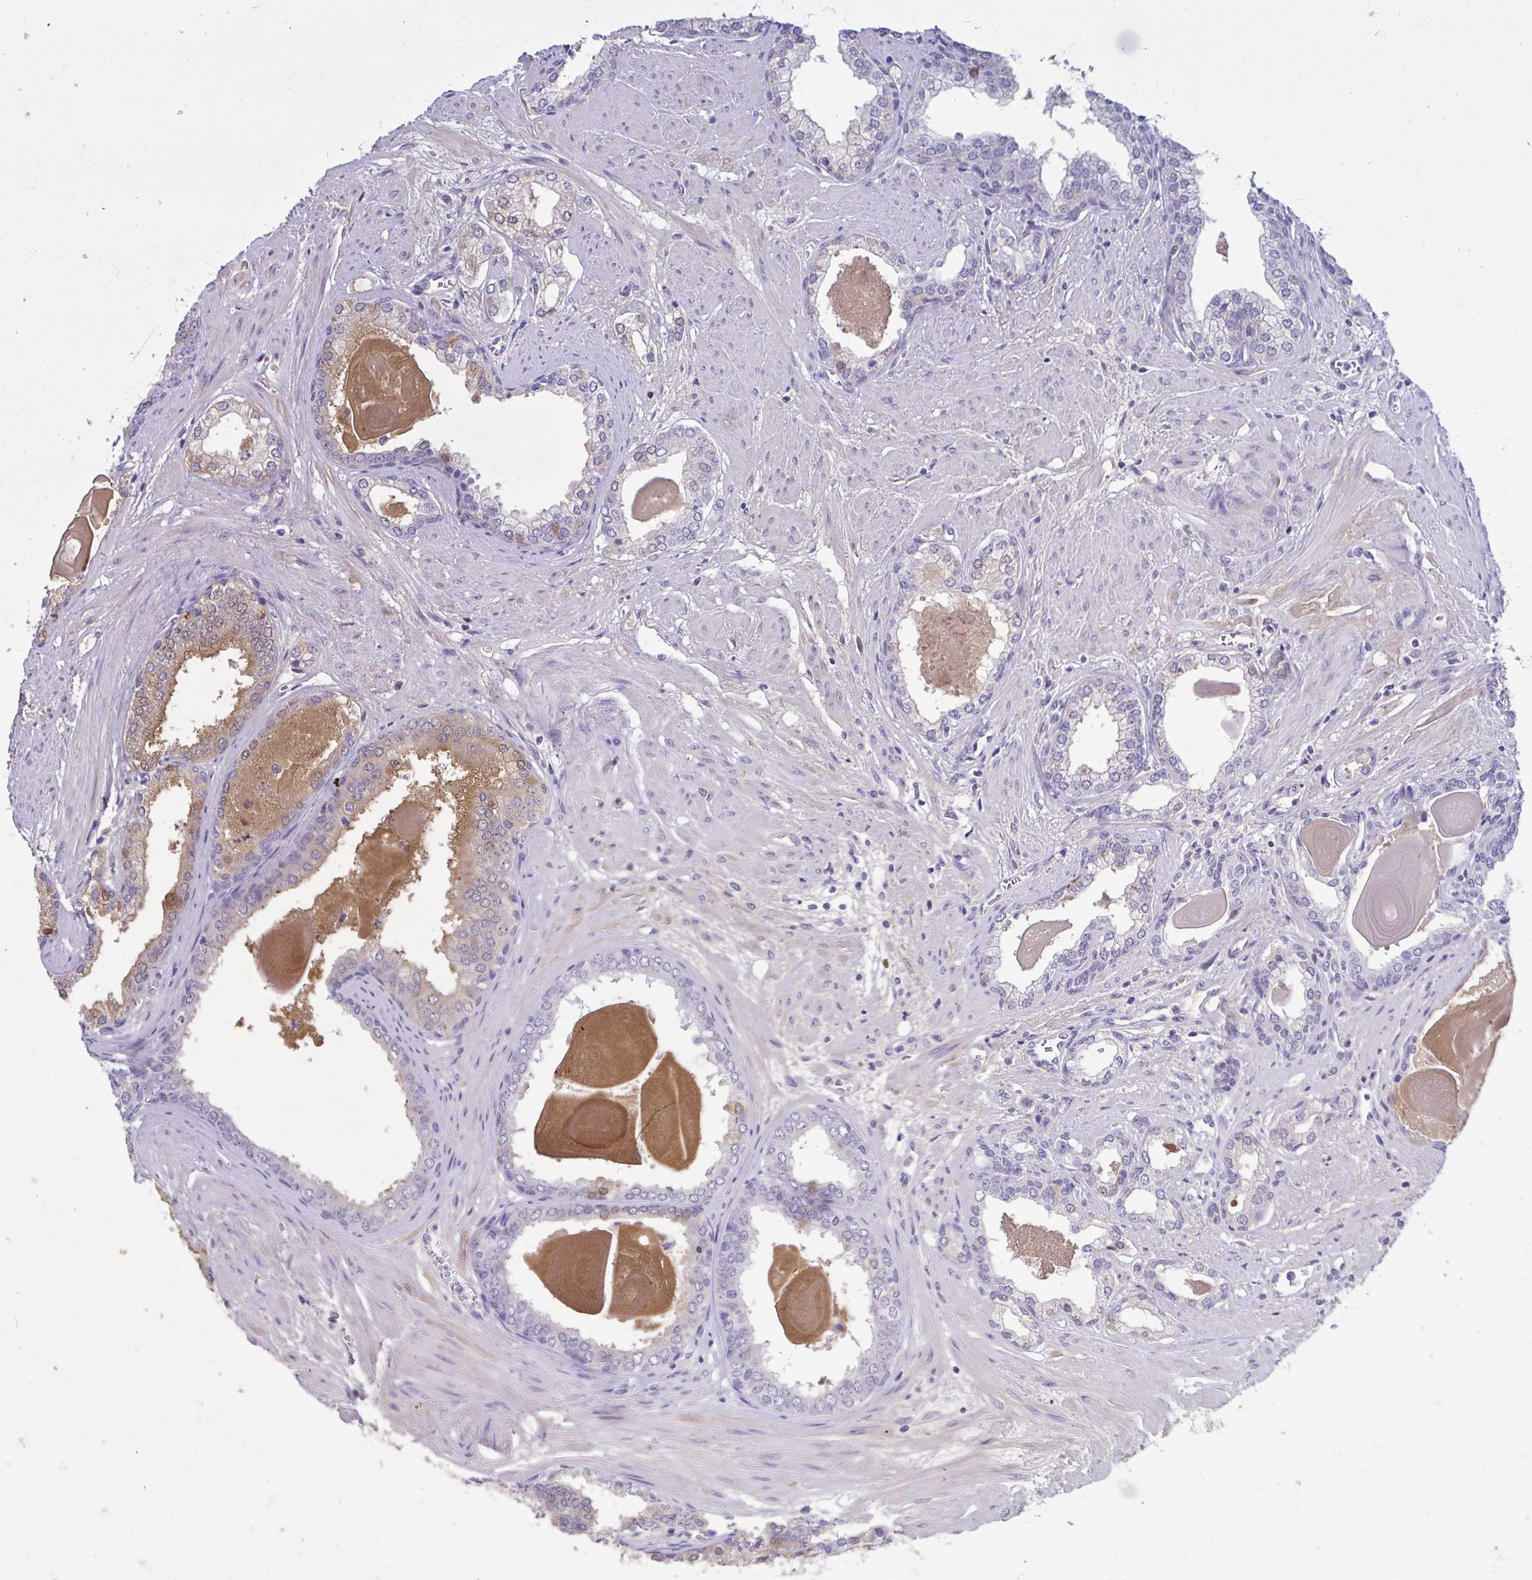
{"staining": {"intensity": "negative", "quantity": "none", "location": "none"}, "tissue": "prostate cancer", "cell_type": "Tumor cells", "image_type": "cancer", "snomed": [{"axis": "morphology", "description": "Adenocarcinoma, Low grade"}, {"axis": "topography", "description": "Prostate"}], "caption": "Prostate low-grade adenocarcinoma stained for a protein using immunohistochemistry (IHC) displays no expression tumor cells.", "gene": "SERPINI1", "patient": {"sex": "male", "age": 64}}